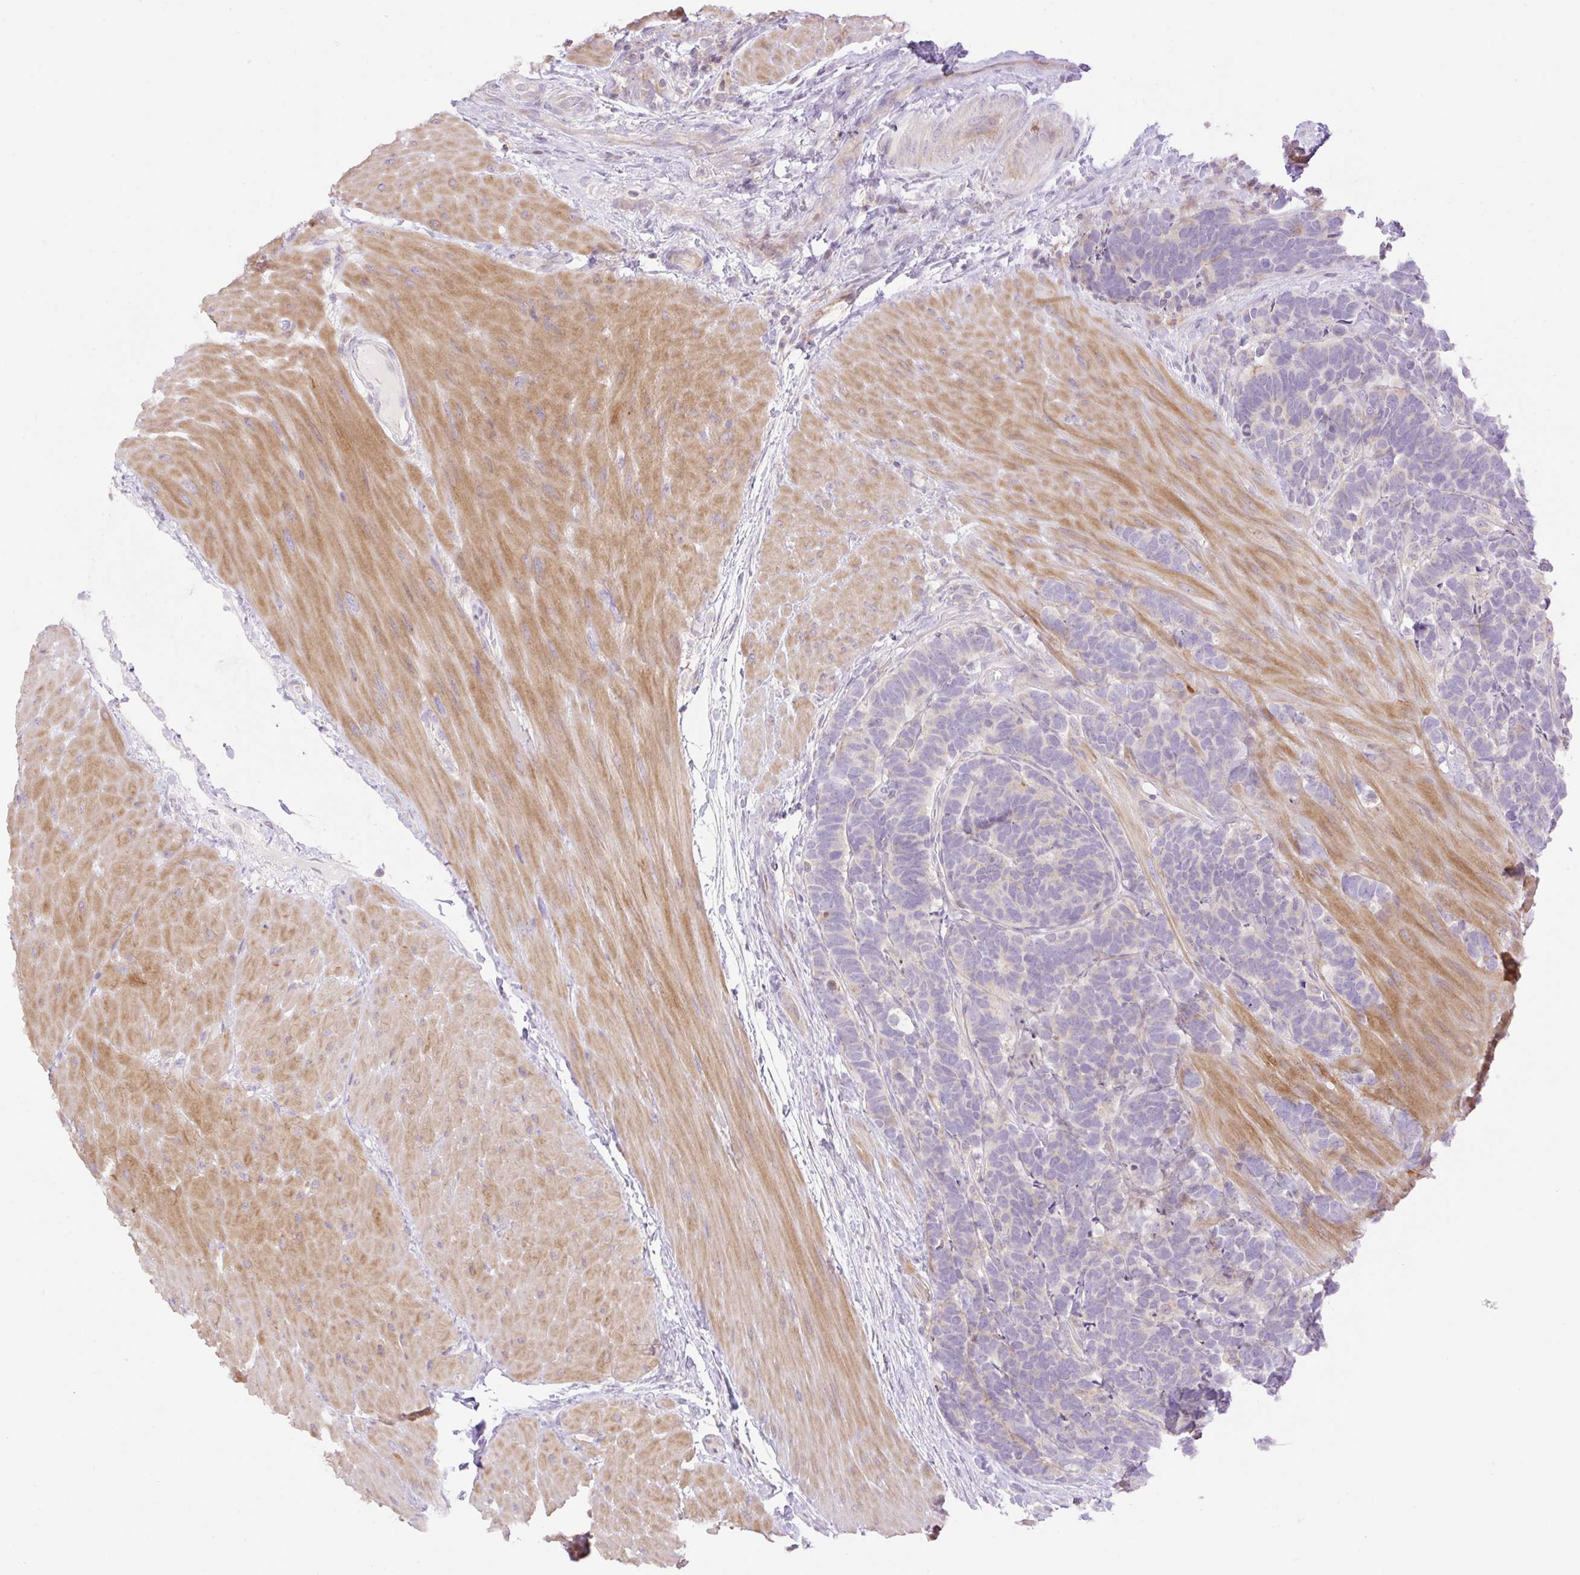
{"staining": {"intensity": "negative", "quantity": "none", "location": "none"}, "tissue": "carcinoid", "cell_type": "Tumor cells", "image_type": "cancer", "snomed": [{"axis": "morphology", "description": "Carcinoma, NOS"}, {"axis": "morphology", "description": "Carcinoid, malignant, NOS"}, {"axis": "topography", "description": "Urinary bladder"}], "caption": "The histopathology image demonstrates no significant expression in tumor cells of carcinoid.", "gene": "VPS25", "patient": {"sex": "male", "age": 57}}